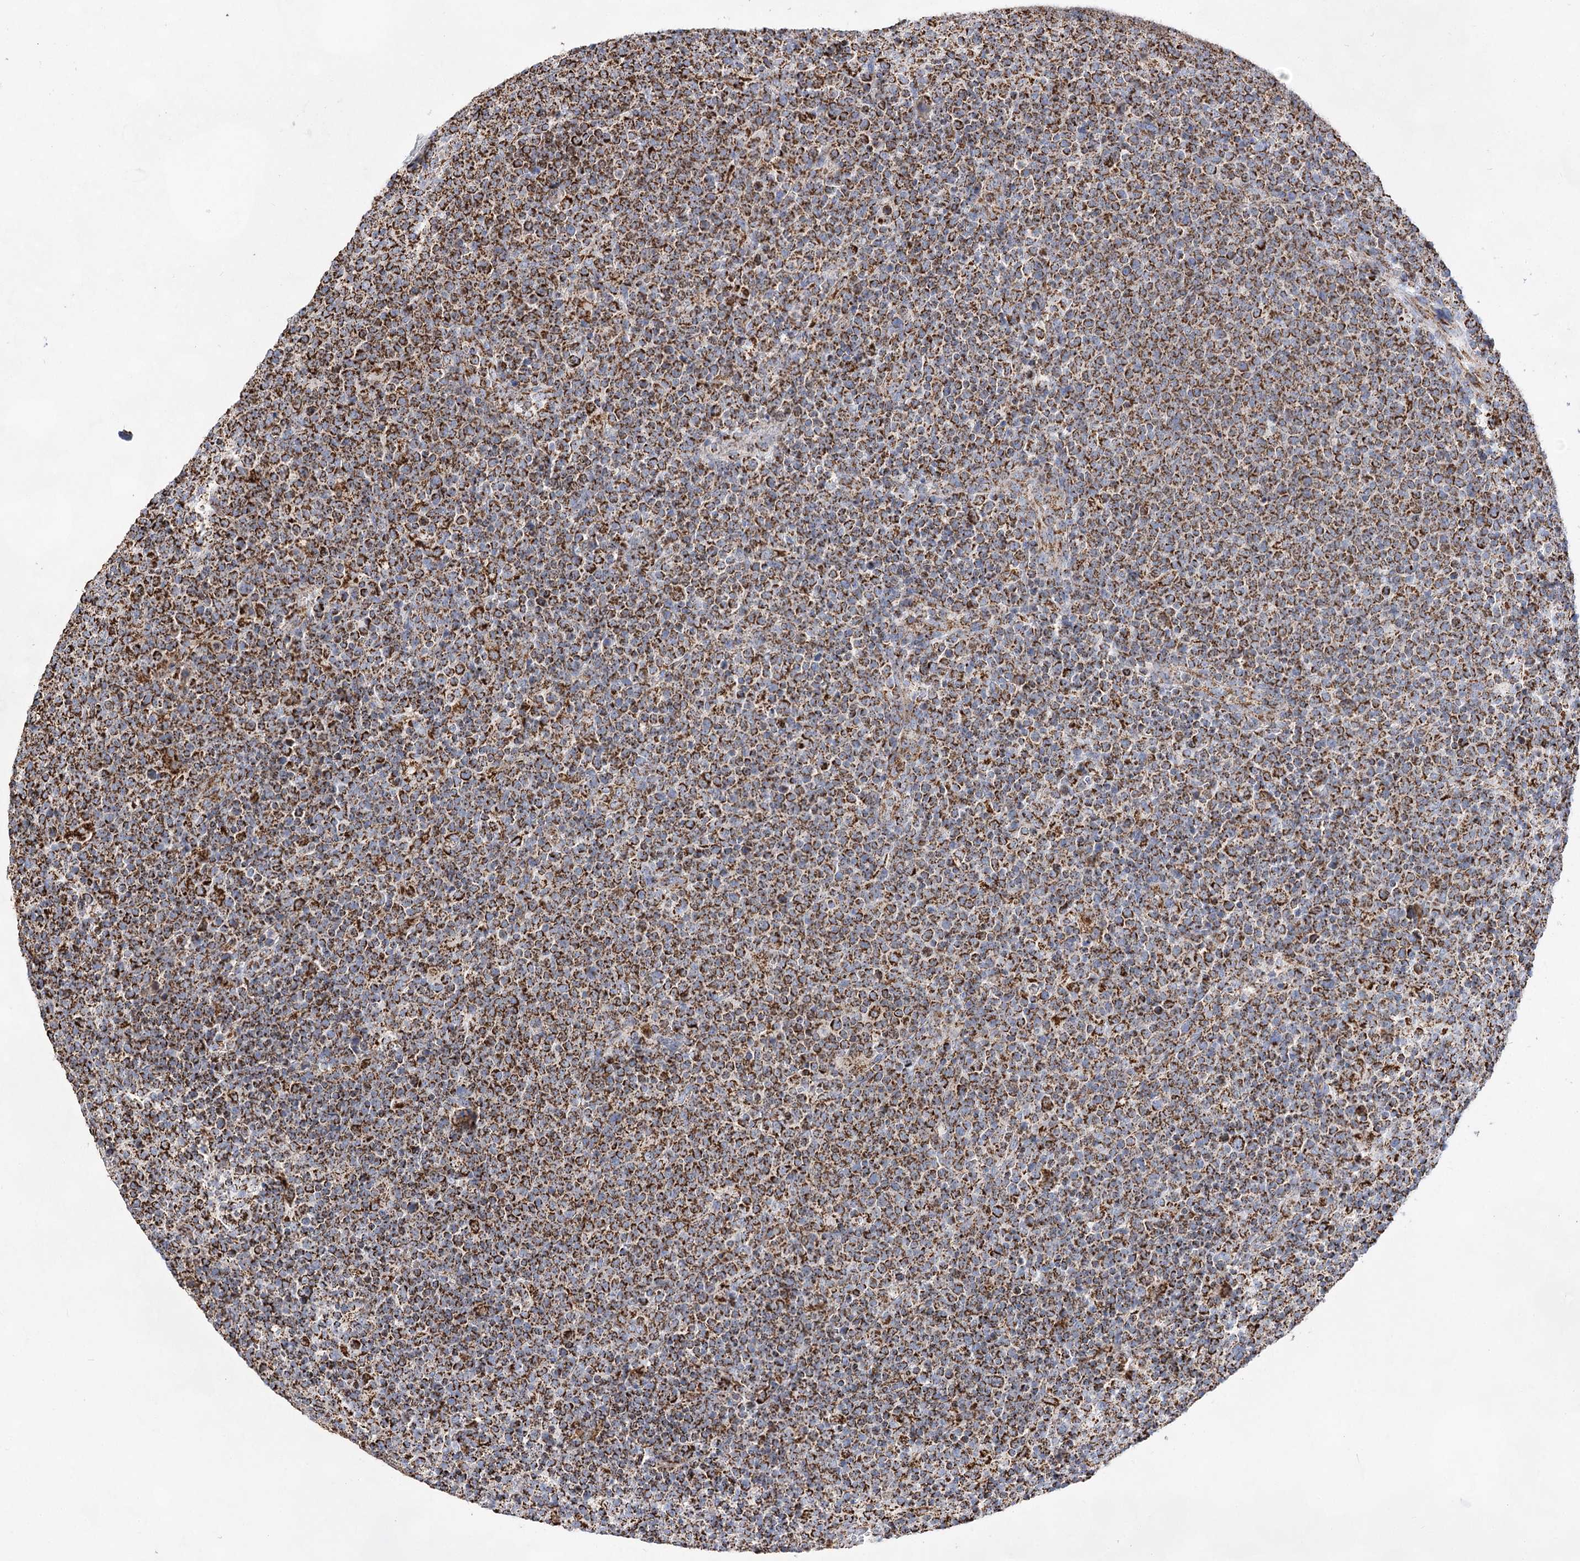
{"staining": {"intensity": "strong", "quantity": ">75%", "location": "cytoplasmic/membranous"}, "tissue": "lymphoma", "cell_type": "Tumor cells", "image_type": "cancer", "snomed": [{"axis": "morphology", "description": "Malignant lymphoma, non-Hodgkin's type, High grade"}, {"axis": "topography", "description": "Lymph node"}], "caption": "Lymphoma stained for a protein (brown) displays strong cytoplasmic/membranous positive expression in about >75% of tumor cells.", "gene": "NADK2", "patient": {"sex": "male", "age": 61}}